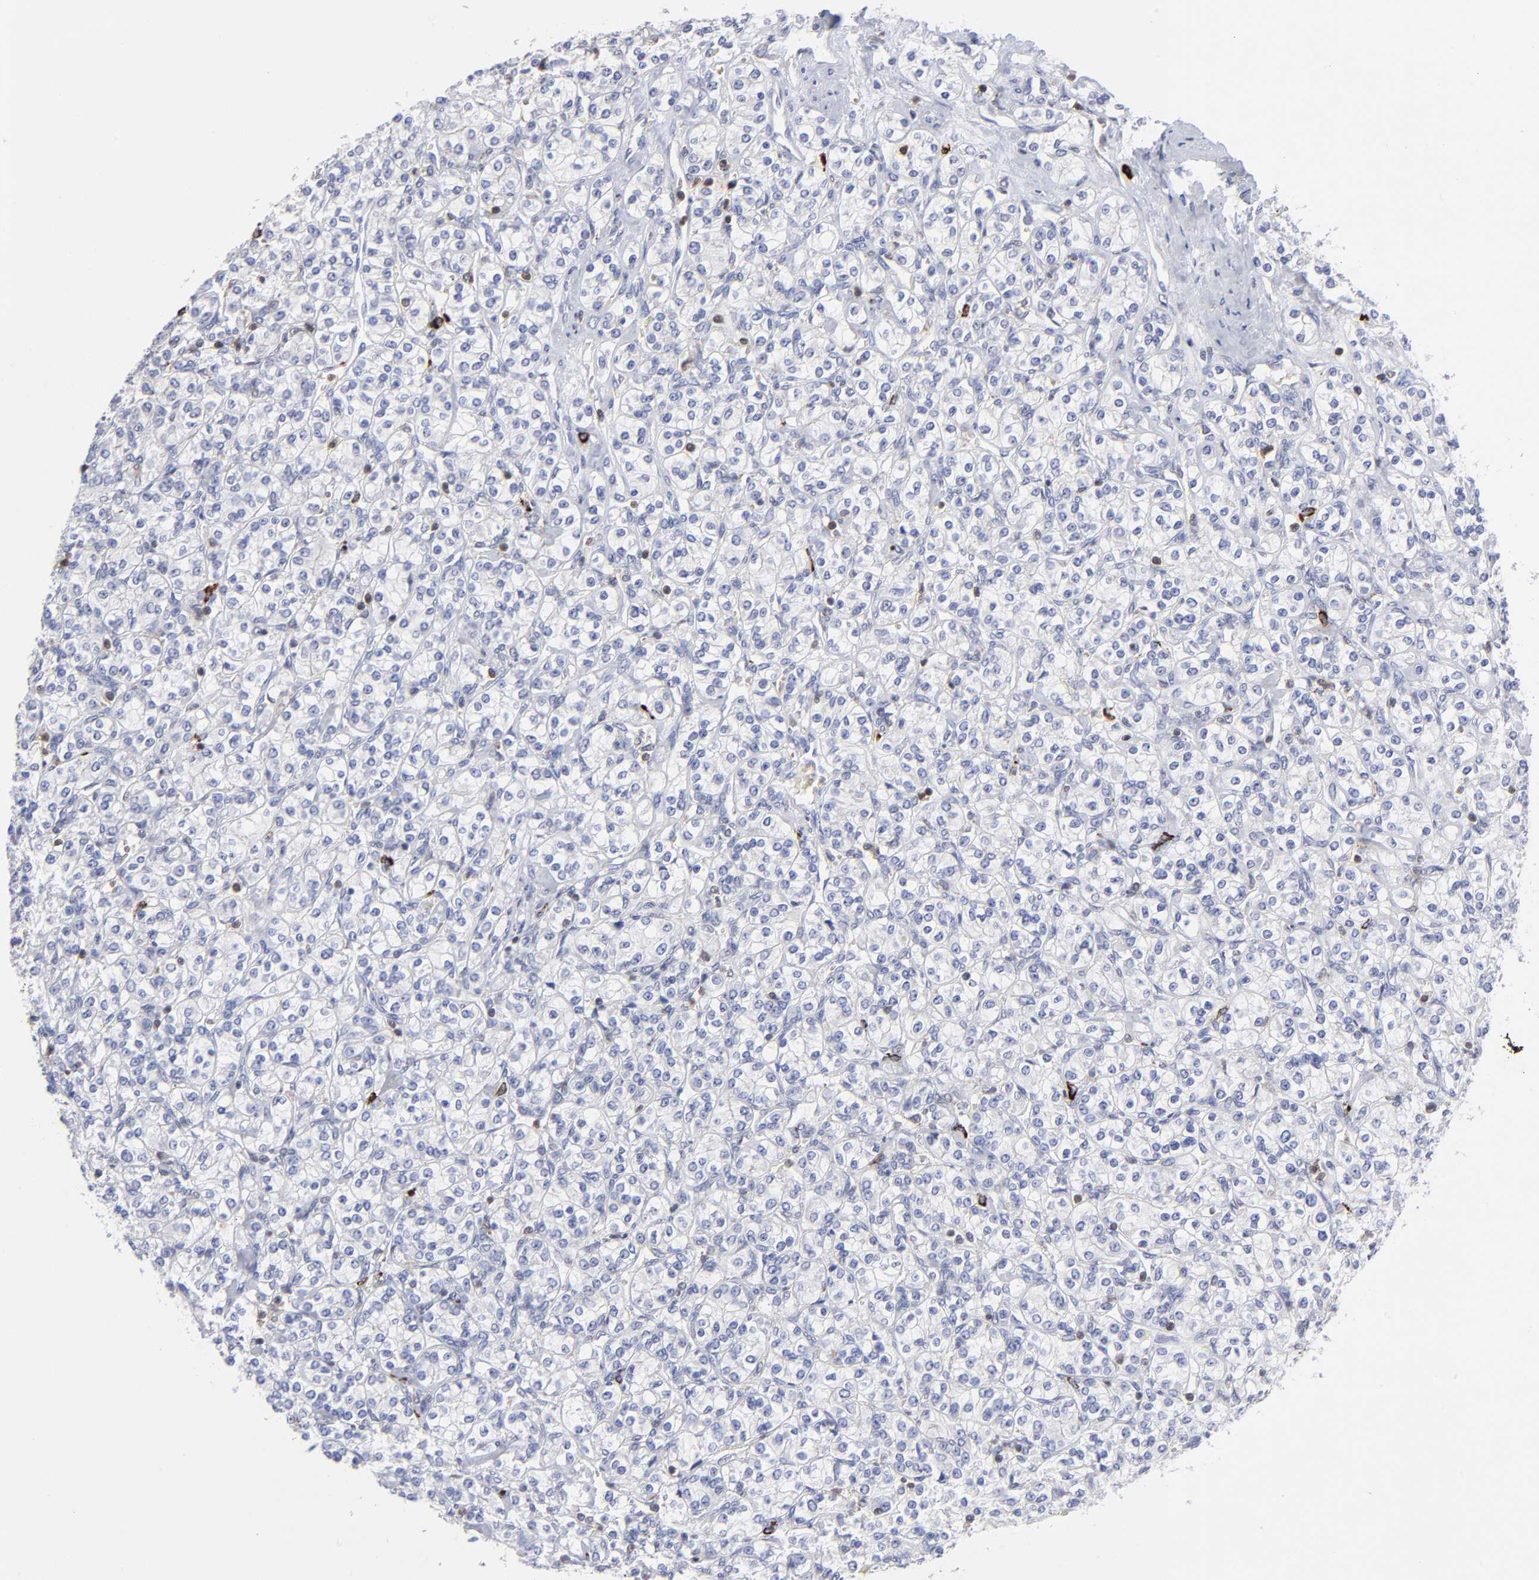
{"staining": {"intensity": "negative", "quantity": "none", "location": "none"}, "tissue": "renal cancer", "cell_type": "Tumor cells", "image_type": "cancer", "snomed": [{"axis": "morphology", "description": "Adenocarcinoma, NOS"}, {"axis": "topography", "description": "Kidney"}], "caption": "A photomicrograph of renal cancer stained for a protein exhibits no brown staining in tumor cells. (DAB immunohistochemistry (IHC) with hematoxylin counter stain).", "gene": "TBXT", "patient": {"sex": "male", "age": 77}}